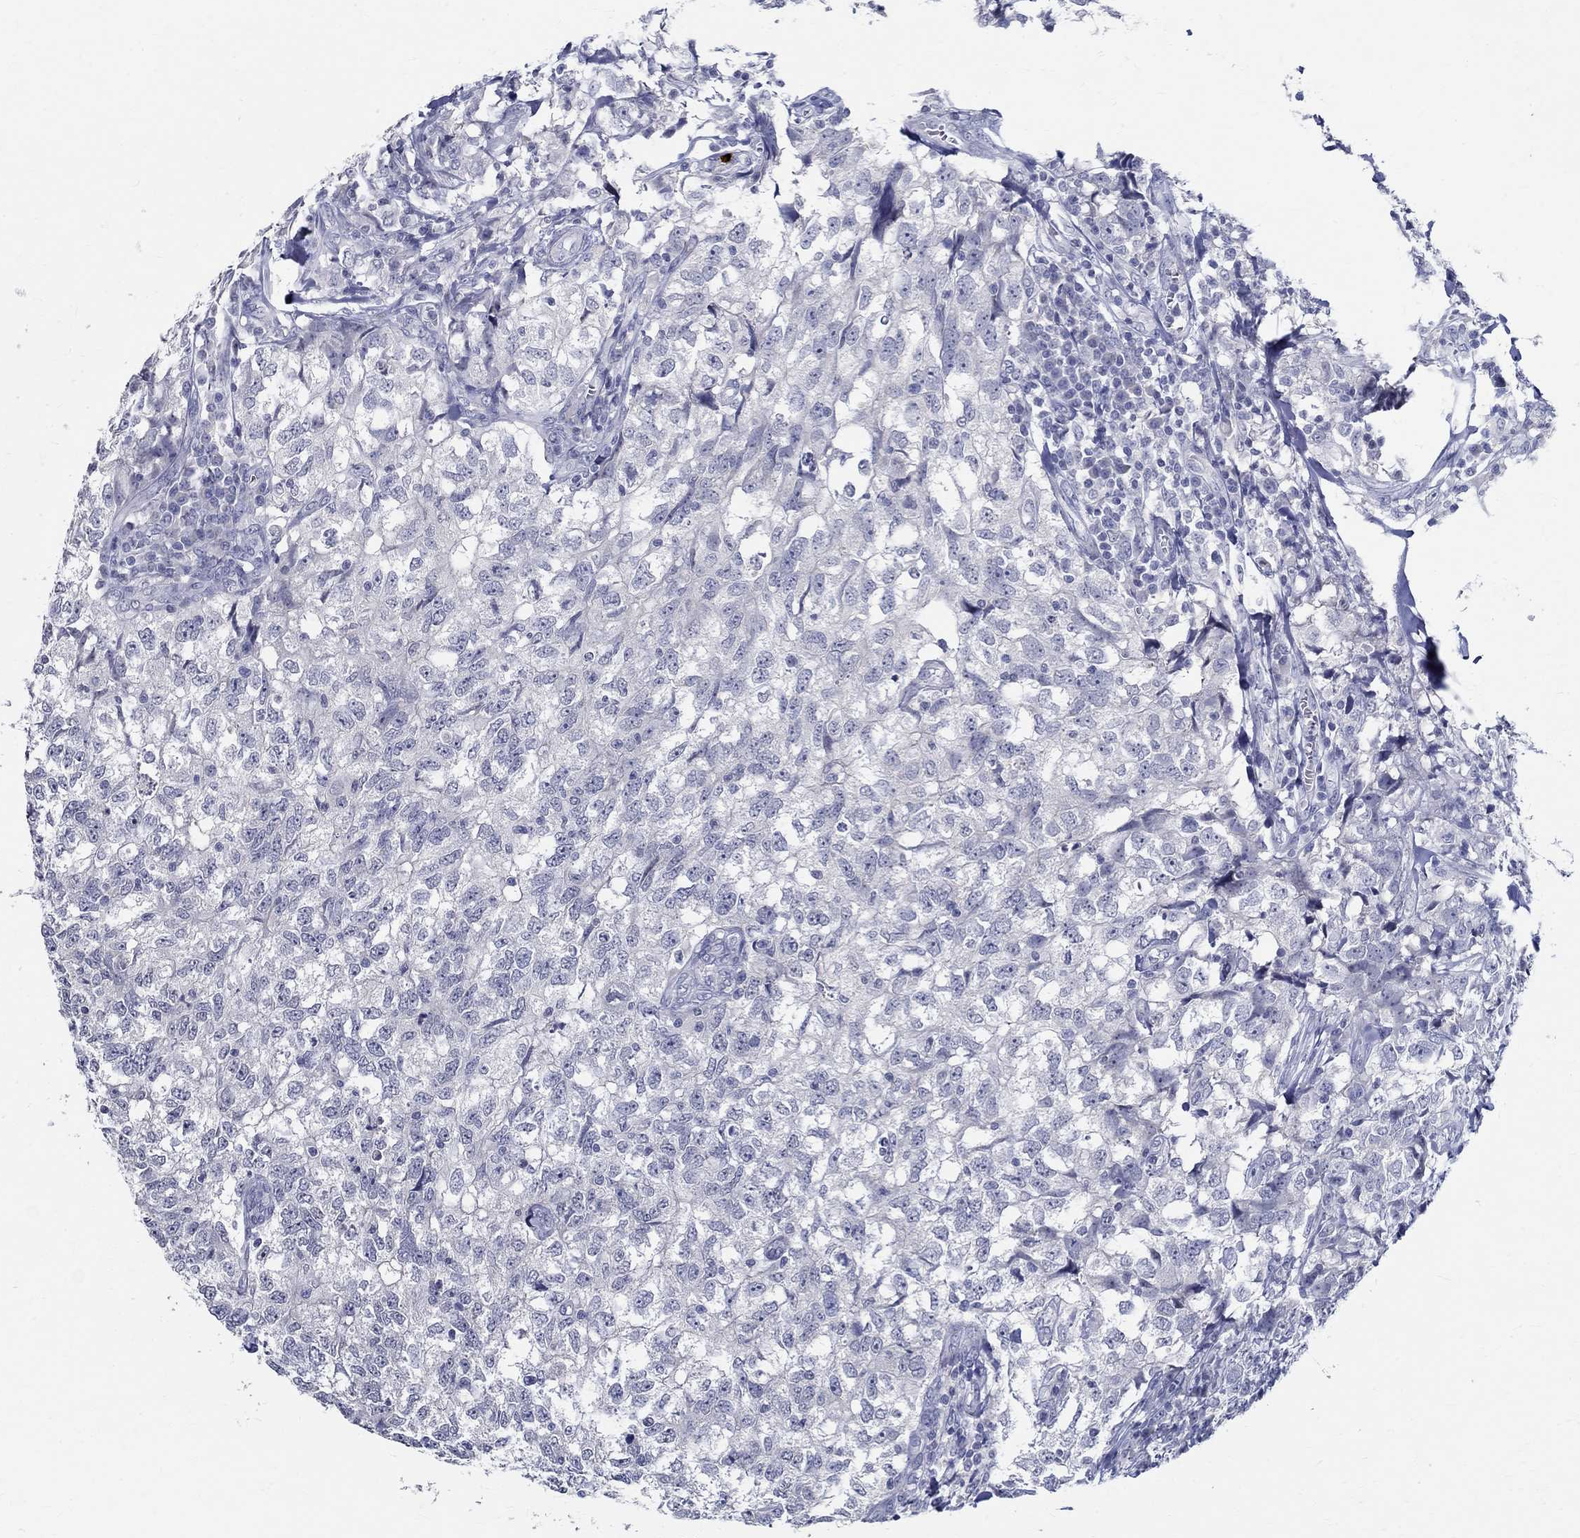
{"staining": {"intensity": "negative", "quantity": "none", "location": "none"}, "tissue": "breast cancer", "cell_type": "Tumor cells", "image_type": "cancer", "snomed": [{"axis": "morphology", "description": "Duct carcinoma"}, {"axis": "topography", "description": "Breast"}], "caption": "Tumor cells show no significant positivity in breast cancer.", "gene": "CETN1", "patient": {"sex": "female", "age": 30}}